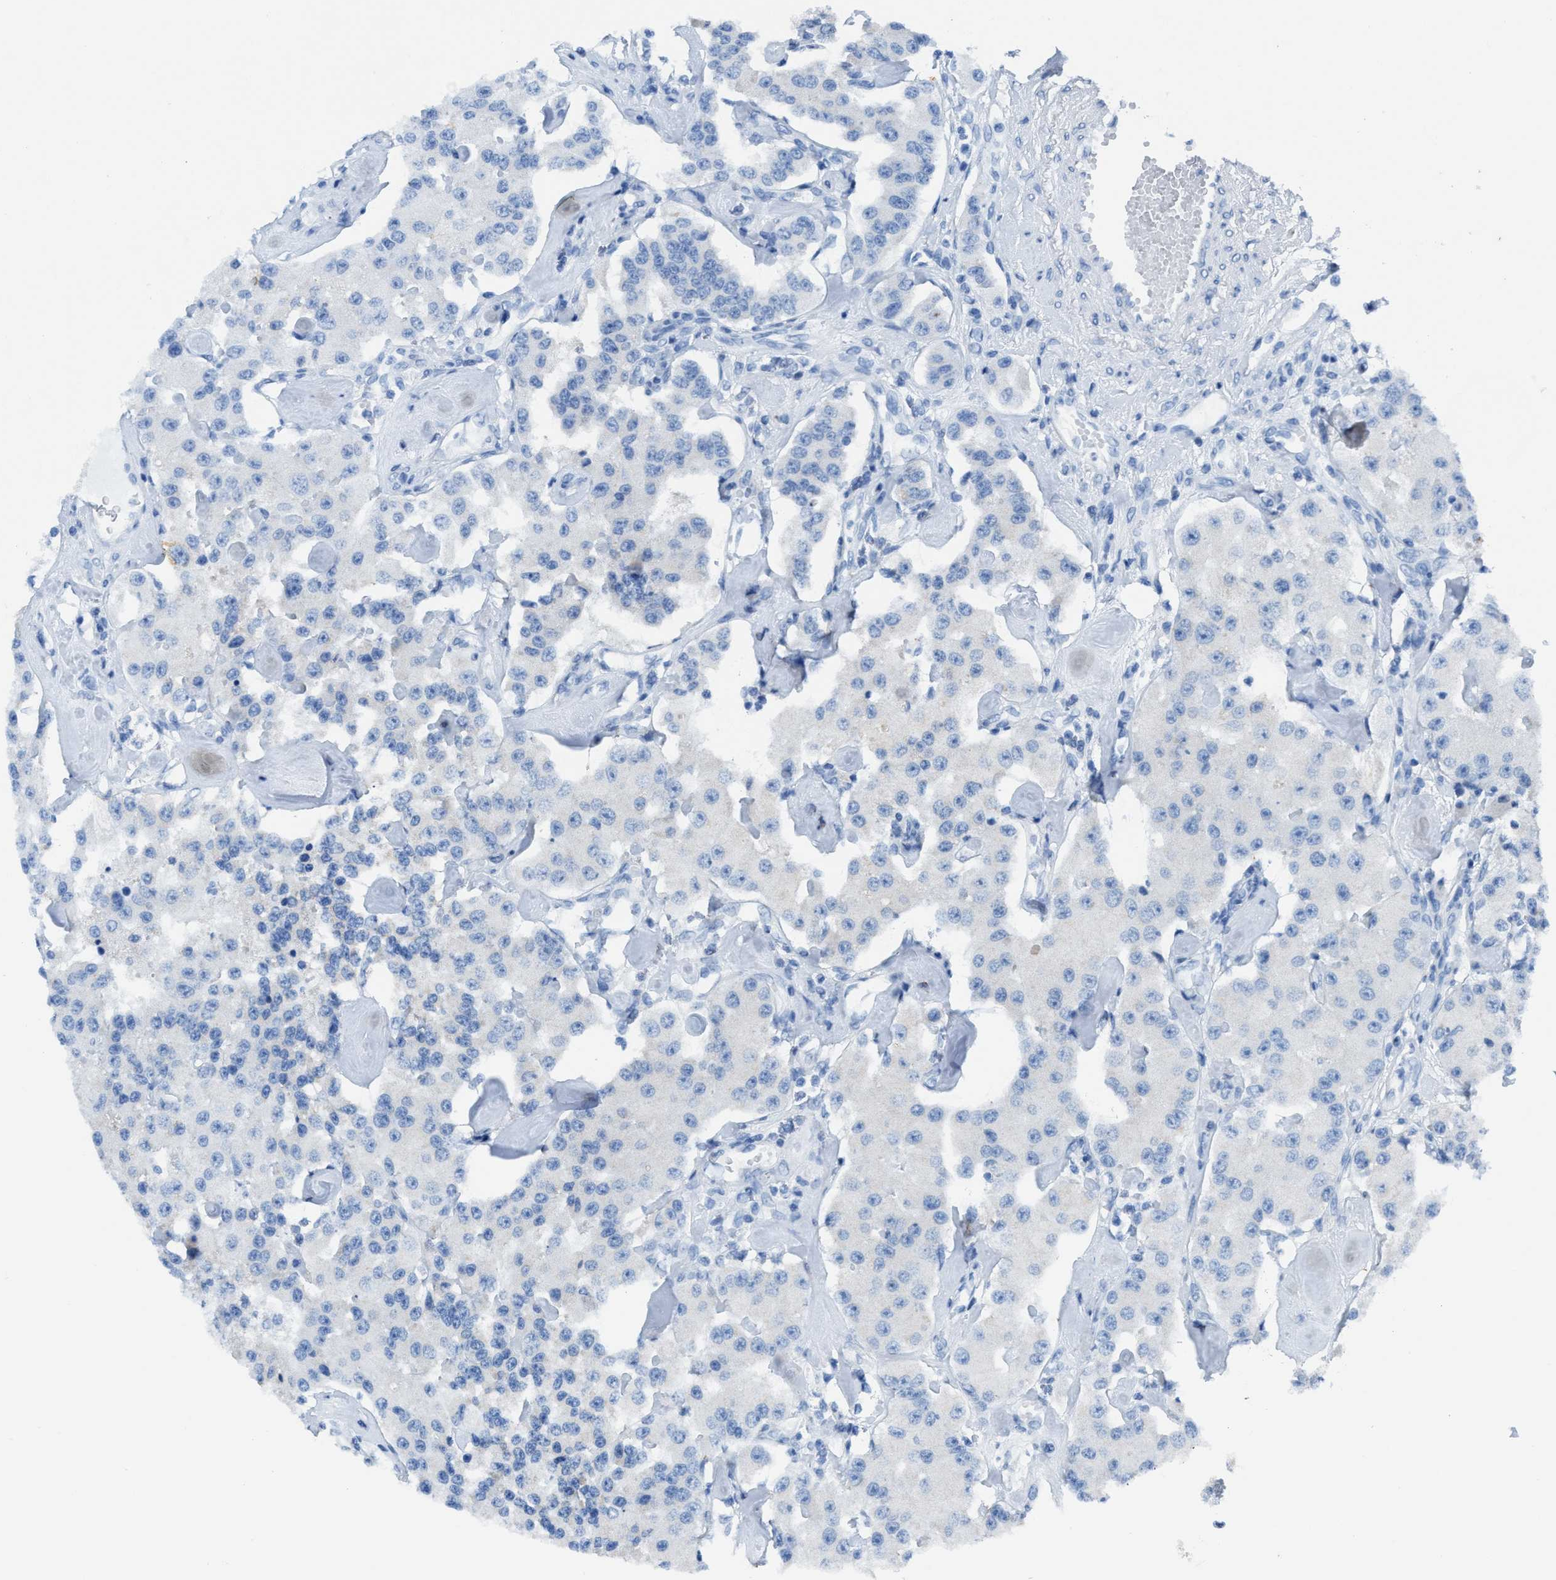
{"staining": {"intensity": "negative", "quantity": "none", "location": "none"}, "tissue": "carcinoid", "cell_type": "Tumor cells", "image_type": "cancer", "snomed": [{"axis": "morphology", "description": "Carcinoid, malignant, NOS"}, {"axis": "topography", "description": "Pancreas"}], "caption": "Carcinoid was stained to show a protein in brown. There is no significant staining in tumor cells.", "gene": "ASZ1", "patient": {"sex": "male", "age": 41}}